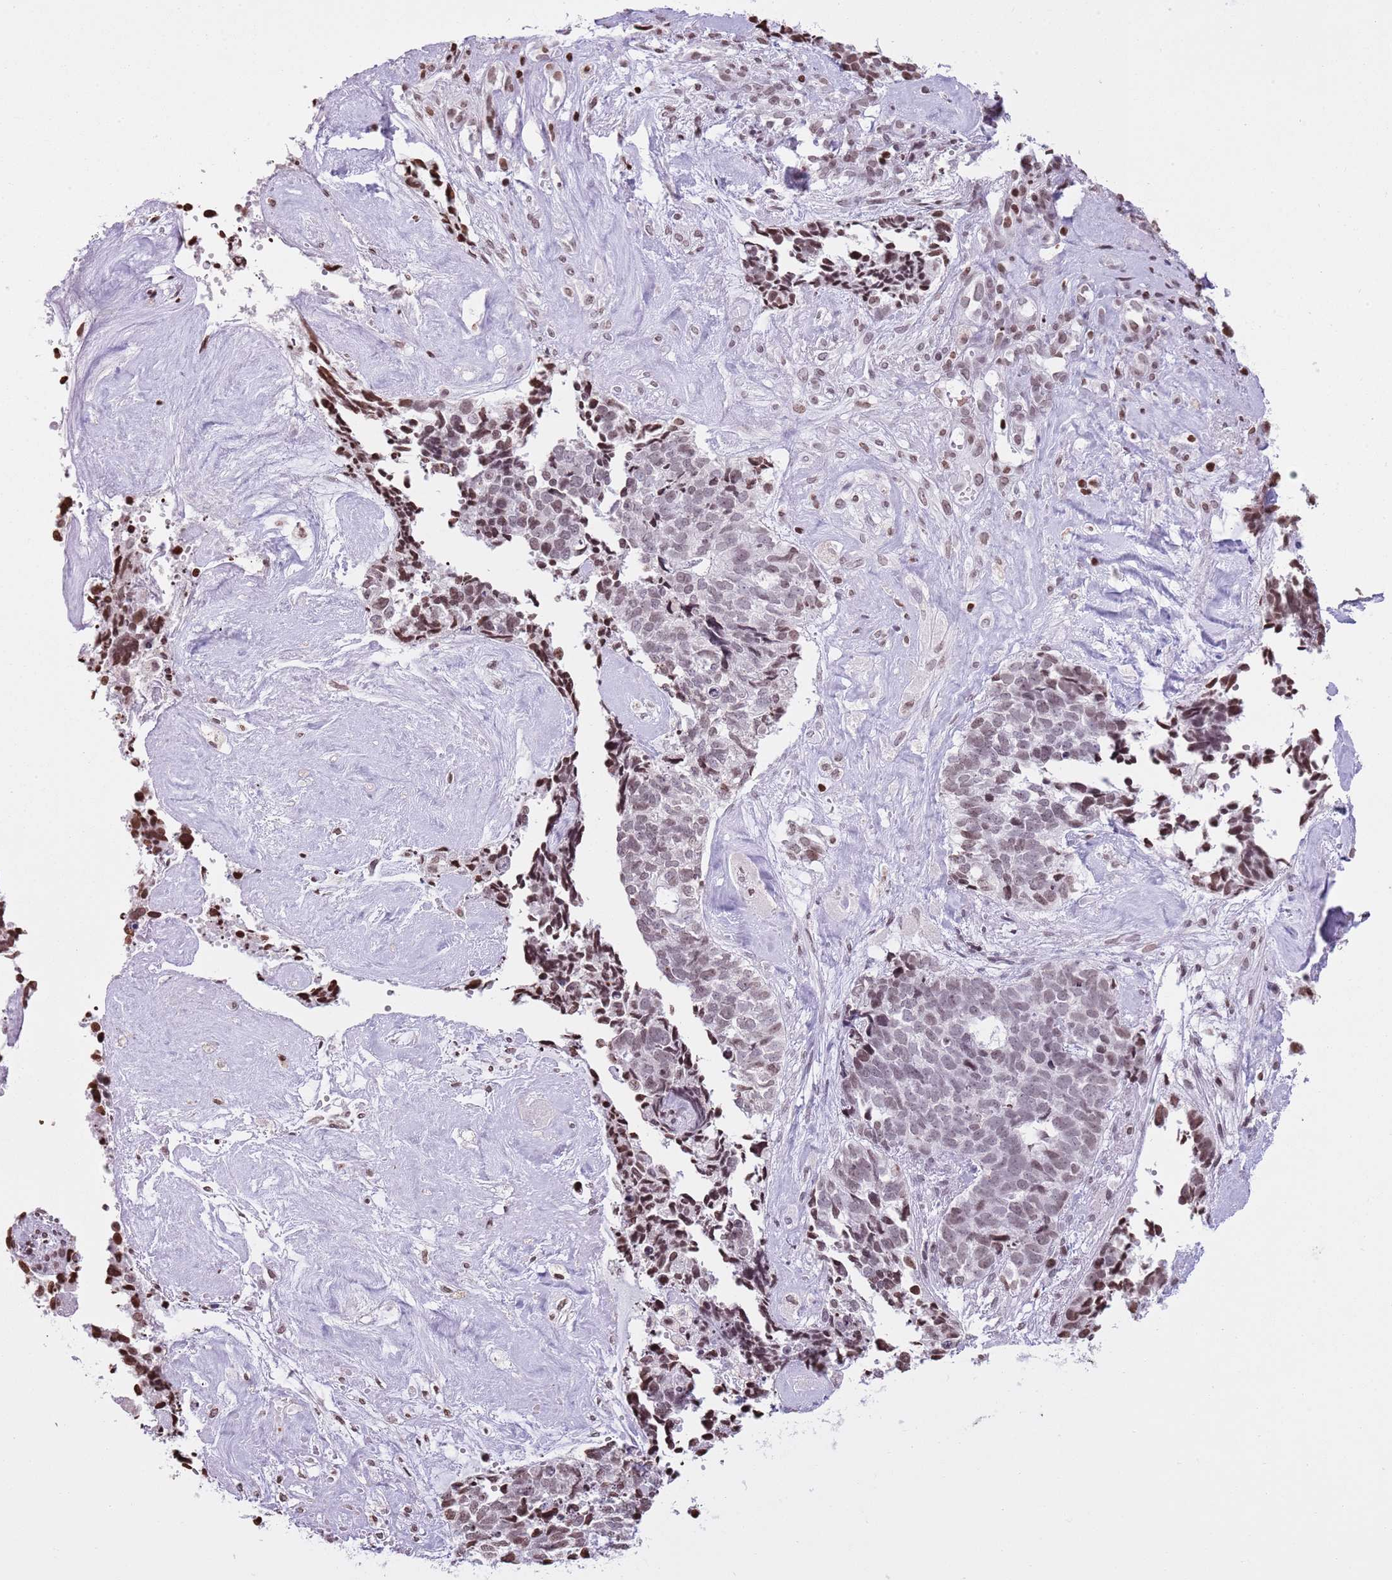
{"staining": {"intensity": "weak", "quantity": "<25%", "location": "nuclear"}, "tissue": "cervical cancer", "cell_type": "Tumor cells", "image_type": "cancer", "snomed": [{"axis": "morphology", "description": "Squamous cell carcinoma, NOS"}, {"axis": "topography", "description": "Cervix"}], "caption": "Immunohistochemical staining of human cervical cancer displays no significant positivity in tumor cells.", "gene": "KPNA3", "patient": {"sex": "female", "age": 63}}